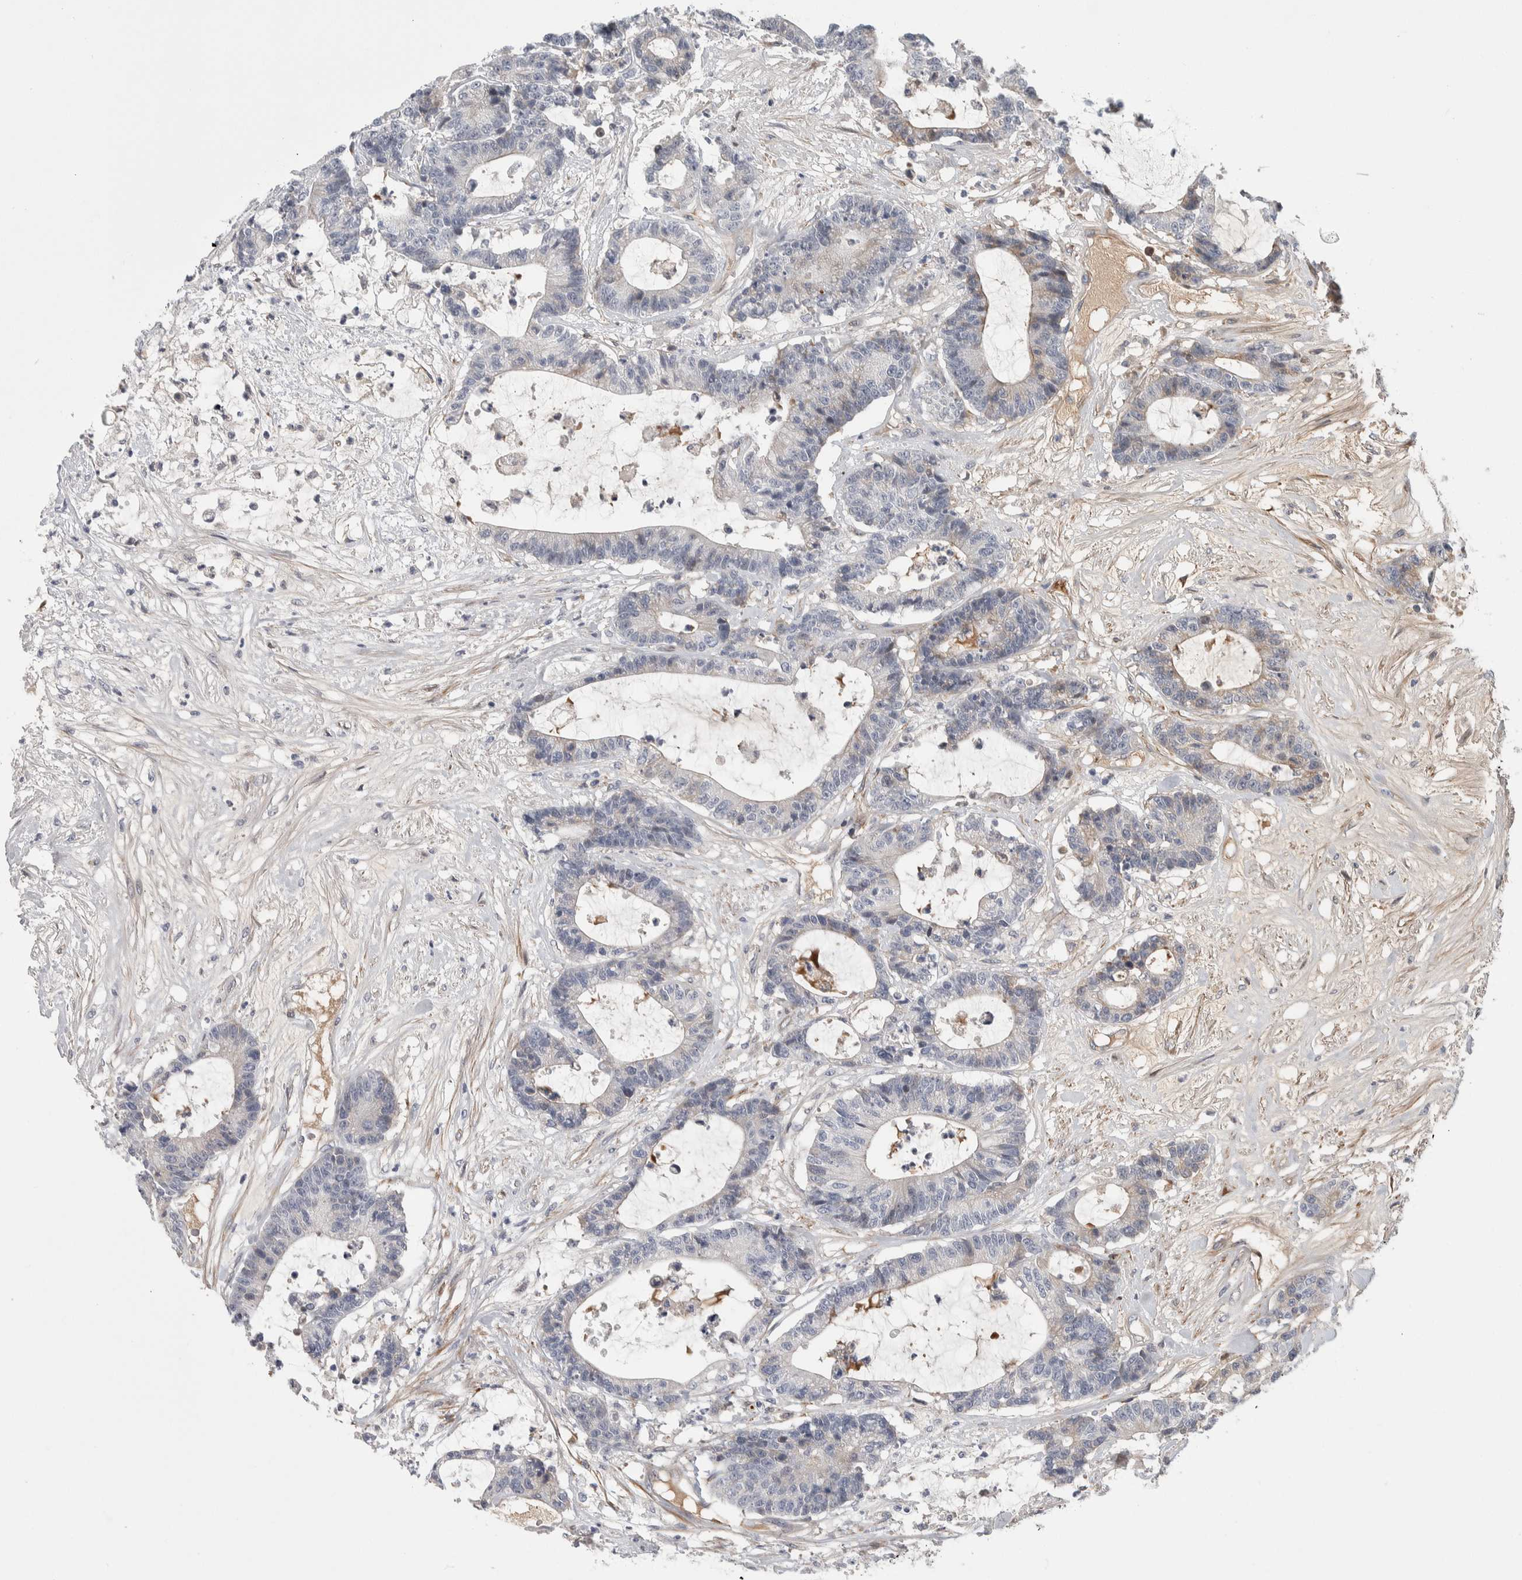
{"staining": {"intensity": "negative", "quantity": "none", "location": "none"}, "tissue": "colorectal cancer", "cell_type": "Tumor cells", "image_type": "cancer", "snomed": [{"axis": "morphology", "description": "Adenocarcinoma, NOS"}, {"axis": "topography", "description": "Colon"}], "caption": "Adenocarcinoma (colorectal) was stained to show a protein in brown. There is no significant staining in tumor cells.", "gene": "PSMG3", "patient": {"sex": "female", "age": 84}}